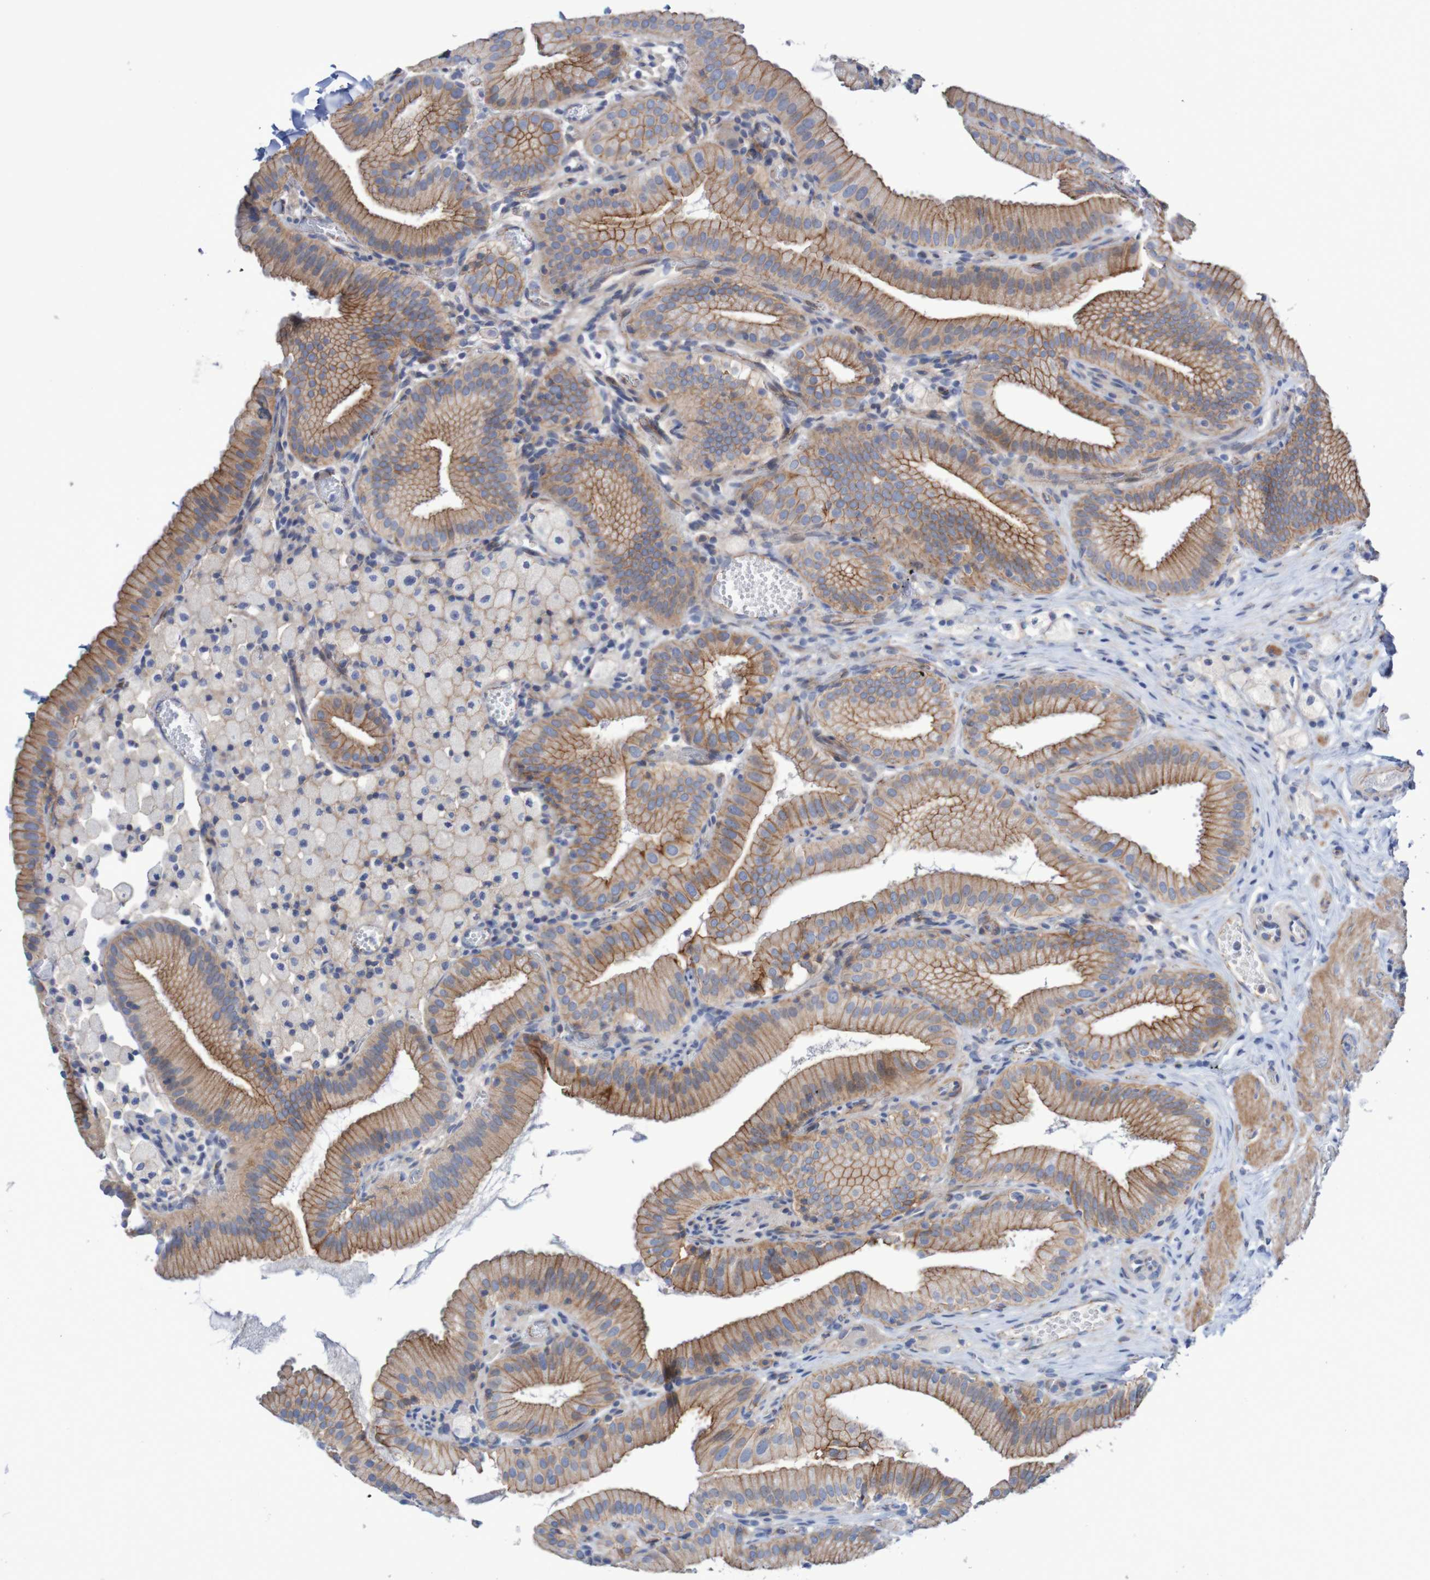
{"staining": {"intensity": "moderate", "quantity": ">75%", "location": "cytoplasmic/membranous"}, "tissue": "gallbladder", "cell_type": "Glandular cells", "image_type": "normal", "snomed": [{"axis": "morphology", "description": "Normal tissue, NOS"}, {"axis": "topography", "description": "Gallbladder"}], "caption": "The micrograph displays immunohistochemical staining of normal gallbladder. There is moderate cytoplasmic/membranous expression is present in about >75% of glandular cells. (IHC, brightfield microscopy, high magnification).", "gene": "NECTIN2", "patient": {"sex": "male", "age": 54}}